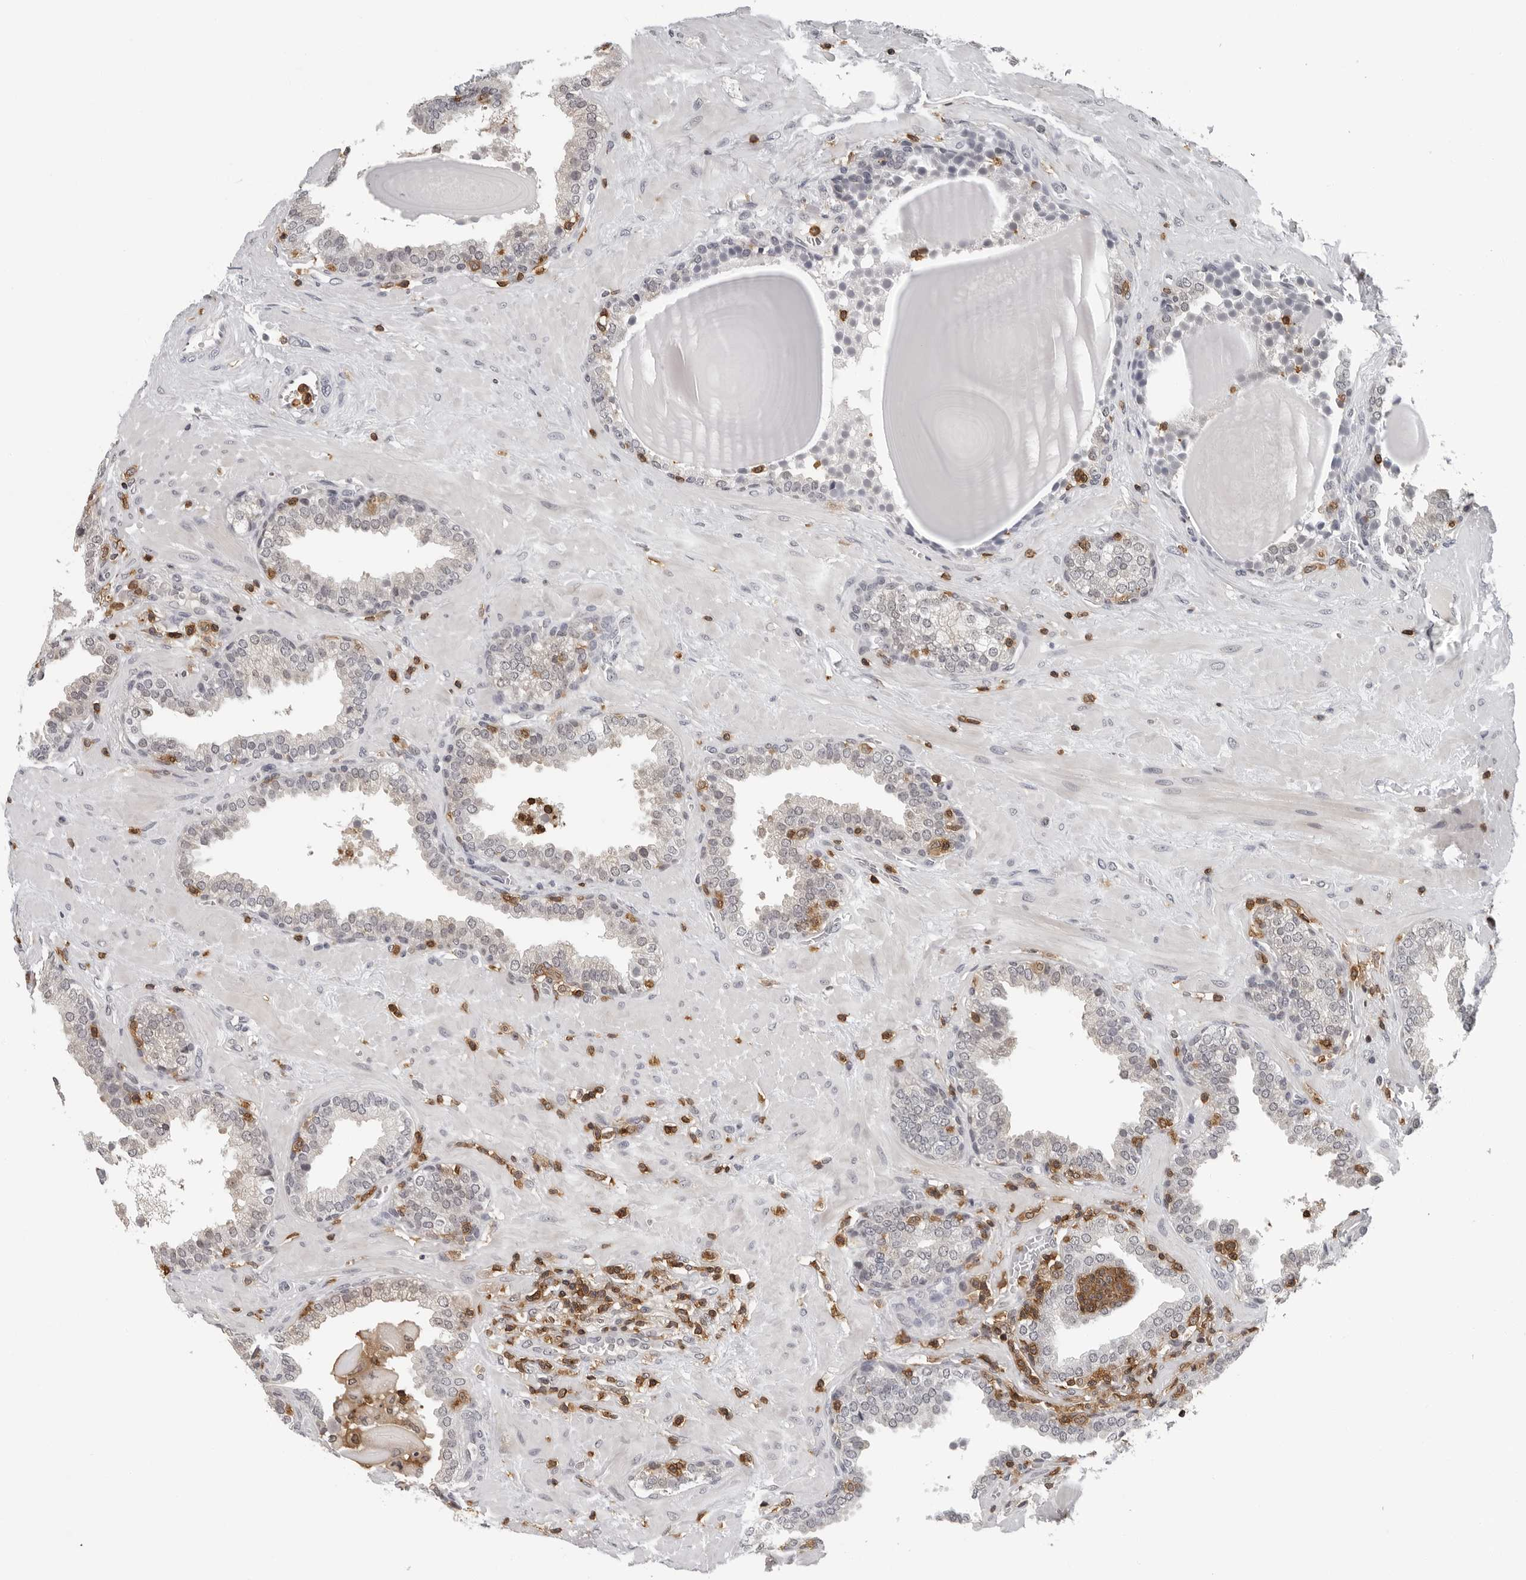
{"staining": {"intensity": "weak", "quantity": "25%-75%", "location": "cytoplasmic/membranous"}, "tissue": "prostate", "cell_type": "Glandular cells", "image_type": "normal", "snomed": [{"axis": "morphology", "description": "Normal tissue, NOS"}, {"axis": "topography", "description": "Prostate"}], "caption": "Normal prostate was stained to show a protein in brown. There is low levels of weak cytoplasmic/membranous positivity in about 25%-75% of glandular cells.", "gene": "HSPH1", "patient": {"sex": "male", "age": 51}}